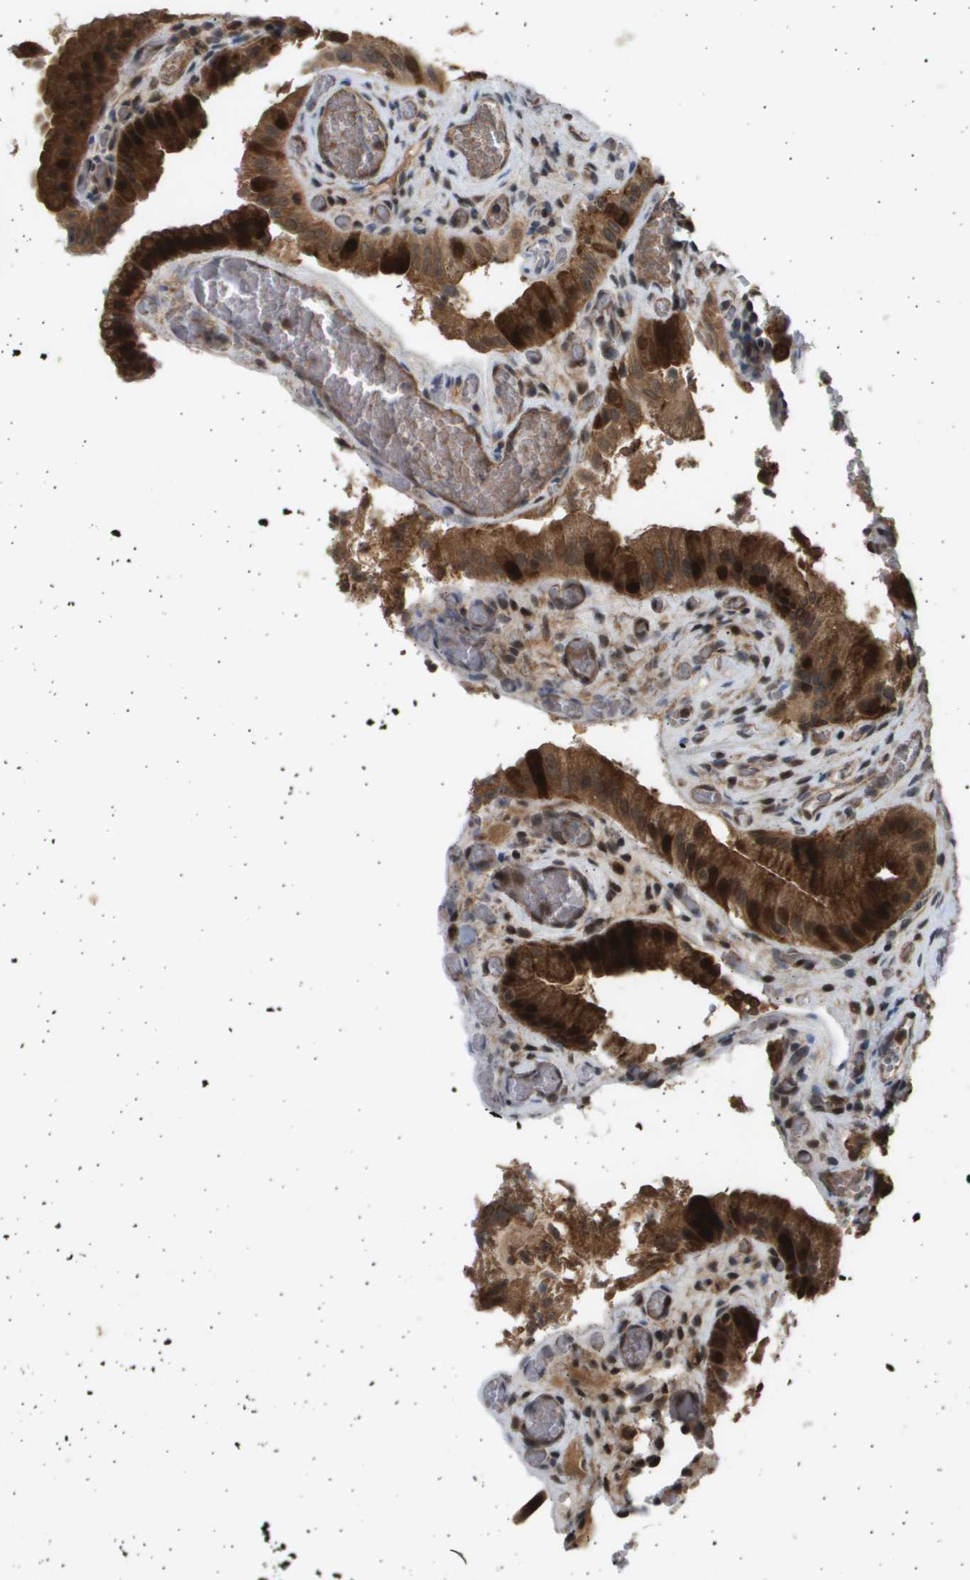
{"staining": {"intensity": "strong", "quantity": ">75%", "location": "cytoplasmic/membranous"}, "tissue": "gallbladder", "cell_type": "Glandular cells", "image_type": "normal", "snomed": [{"axis": "morphology", "description": "Normal tissue, NOS"}, {"axis": "topography", "description": "Gallbladder"}], "caption": "Normal gallbladder shows strong cytoplasmic/membranous positivity in about >75% of glandular cells, visualized by immunohistochemistry.", "gene": "TNRC6A", "patient": {"sex": "male", "age": 49}}